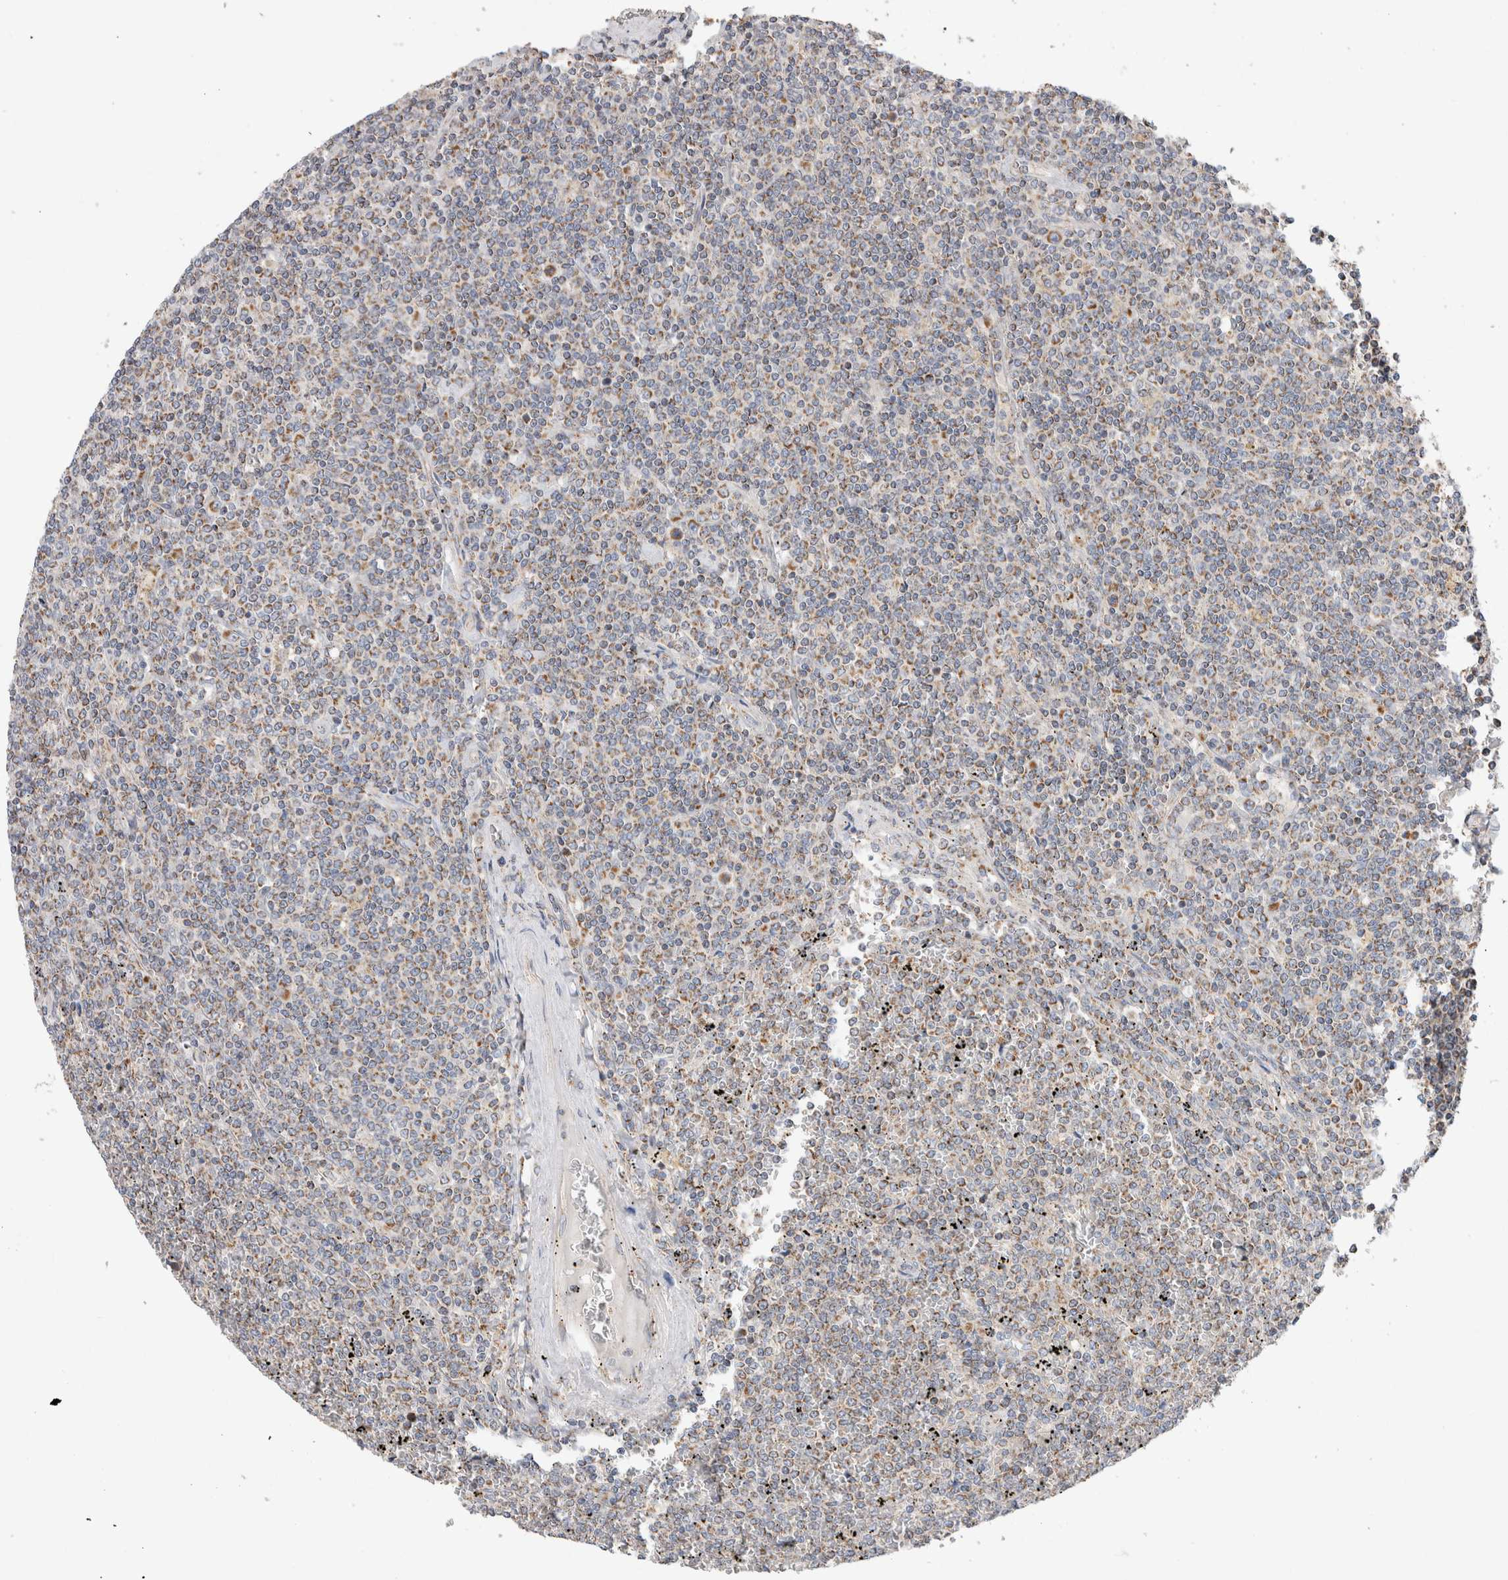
{"staining": {"intensity": "moderate", "quantity": ">75%", "location": "cytoplasmic/membranous"}, "tissue": "lymphoma", "cell_type": "Tumor cells", "image_type": "cancer", "snomed": [{"axis": "morphology", "description": "Malignant lymphoma, non-Hodgkin's type, Low grade"}, {"axis": "topography", "description": "Spleen"}], "caption": "Malignant lymphoma, non-Hodgkin's type (low-grade) was stained to show a protein in brown. There is medium levels of moderate cytoplasmic/membranous expression in about >75% of tumor cells.", "gene": "IARS2", "patient": {"sex": "female", "age": 19}}